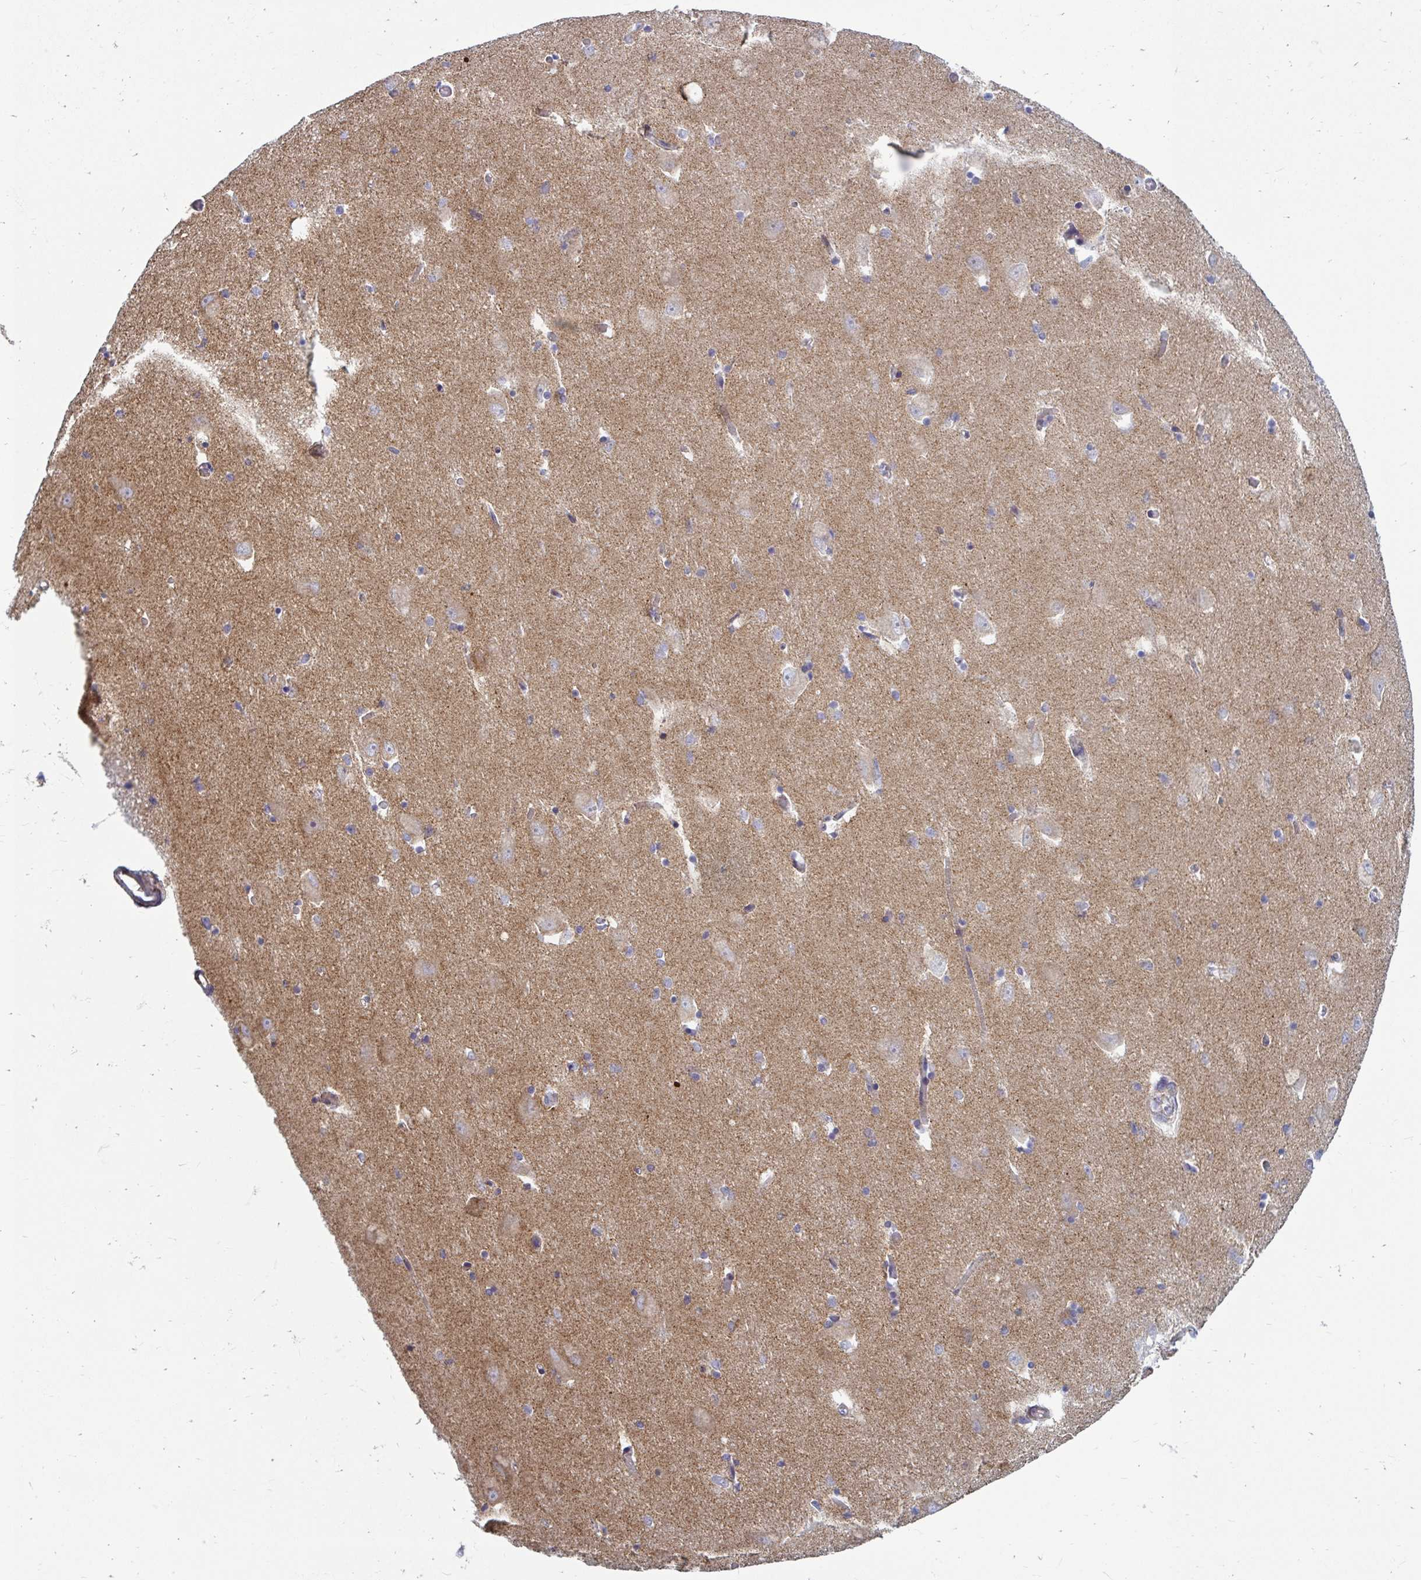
{"staining": {"intensity": "moderate", "quantity": "<25%", "location": "cytoplasmic/membranous"}, "tissue": "caudate", "cell_type": "Glial cells", "image_type": "normal", "snomed": [{"axis": "morphology", "description": "Normal tissue, NOS"}, {"axis": "topography", "description": "Lateral ventricle wall"}, {"axis": "topography", "description": "Hippocampus"}], "caption": "Immunohistochemistry staining of normal caudate, which exhibits low levels of moderate cytoplasmic/membranous positivity in about <25% of glial cells indicating moderate cytoplasmic/membranous protein positivity. The staining was performed using DAB (3,3'-diaminobenzidine) (brown) for protein detection and nuclei were counterstained in hematoxylin (blue).", "gene": "OR10R2", "patient": {"sex": "female", "age": 63}}